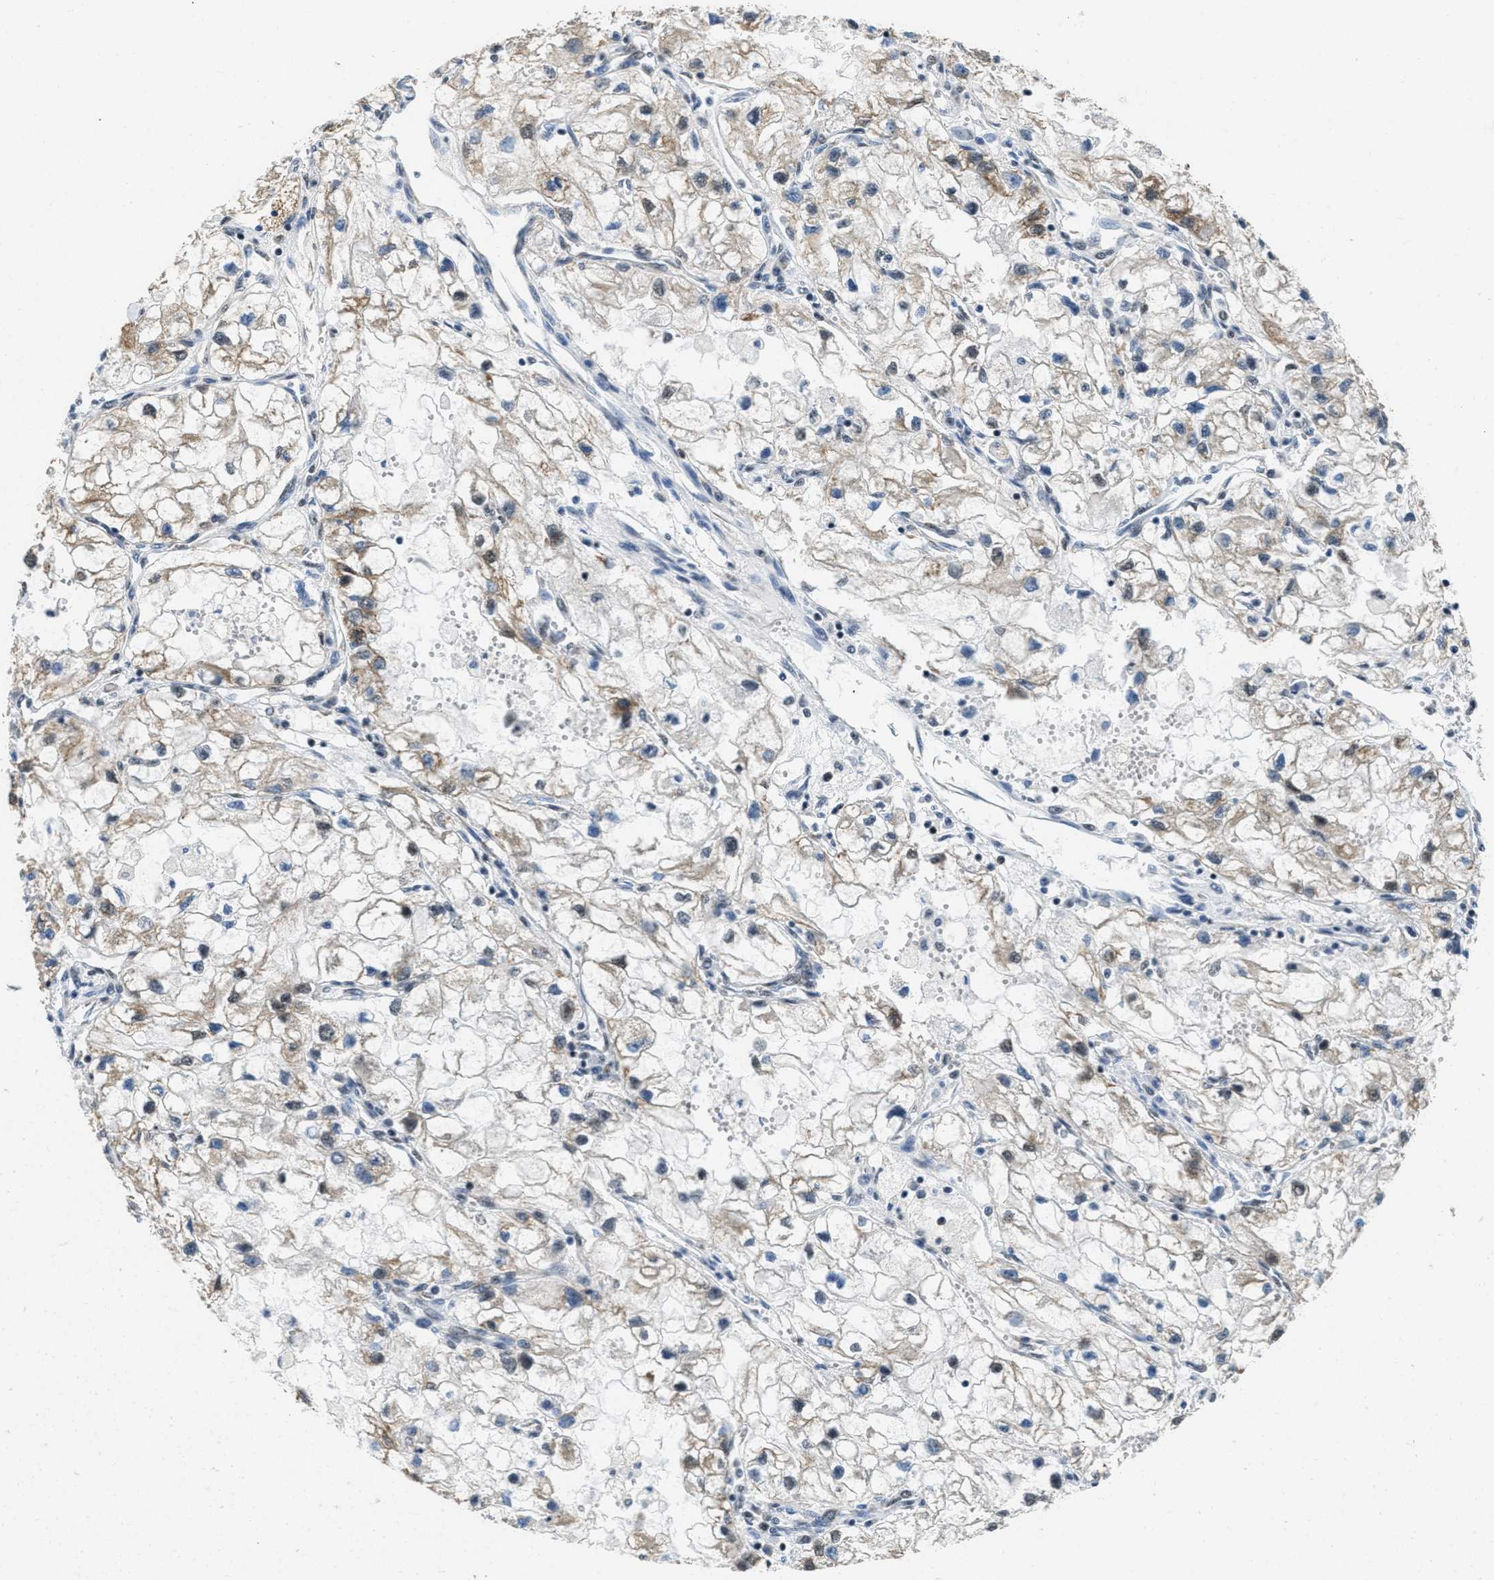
{"staining": {"intensity": "moderate", "quantity": ">75%", "location": "cytoplasmic/membranous"}, "tissue": "renal cancer", "cell_type": "Tumor cells", "image_type": "cancer", "snomed": [{"axis": "morphology", "description": "Adenocarcinoma, NOS"}, {"axis": "topography", "description": "Kidney"}], "caption": "DAB (3,3'-diaminobenzidine) immunohistochemical staining of renal adenocarcinoma shows moderate cytoplasmic/membranous protein positivity in about >75% of tumor cells.", "gene": "TOMM70", "patient": {"sex": "female", "age": 70}}